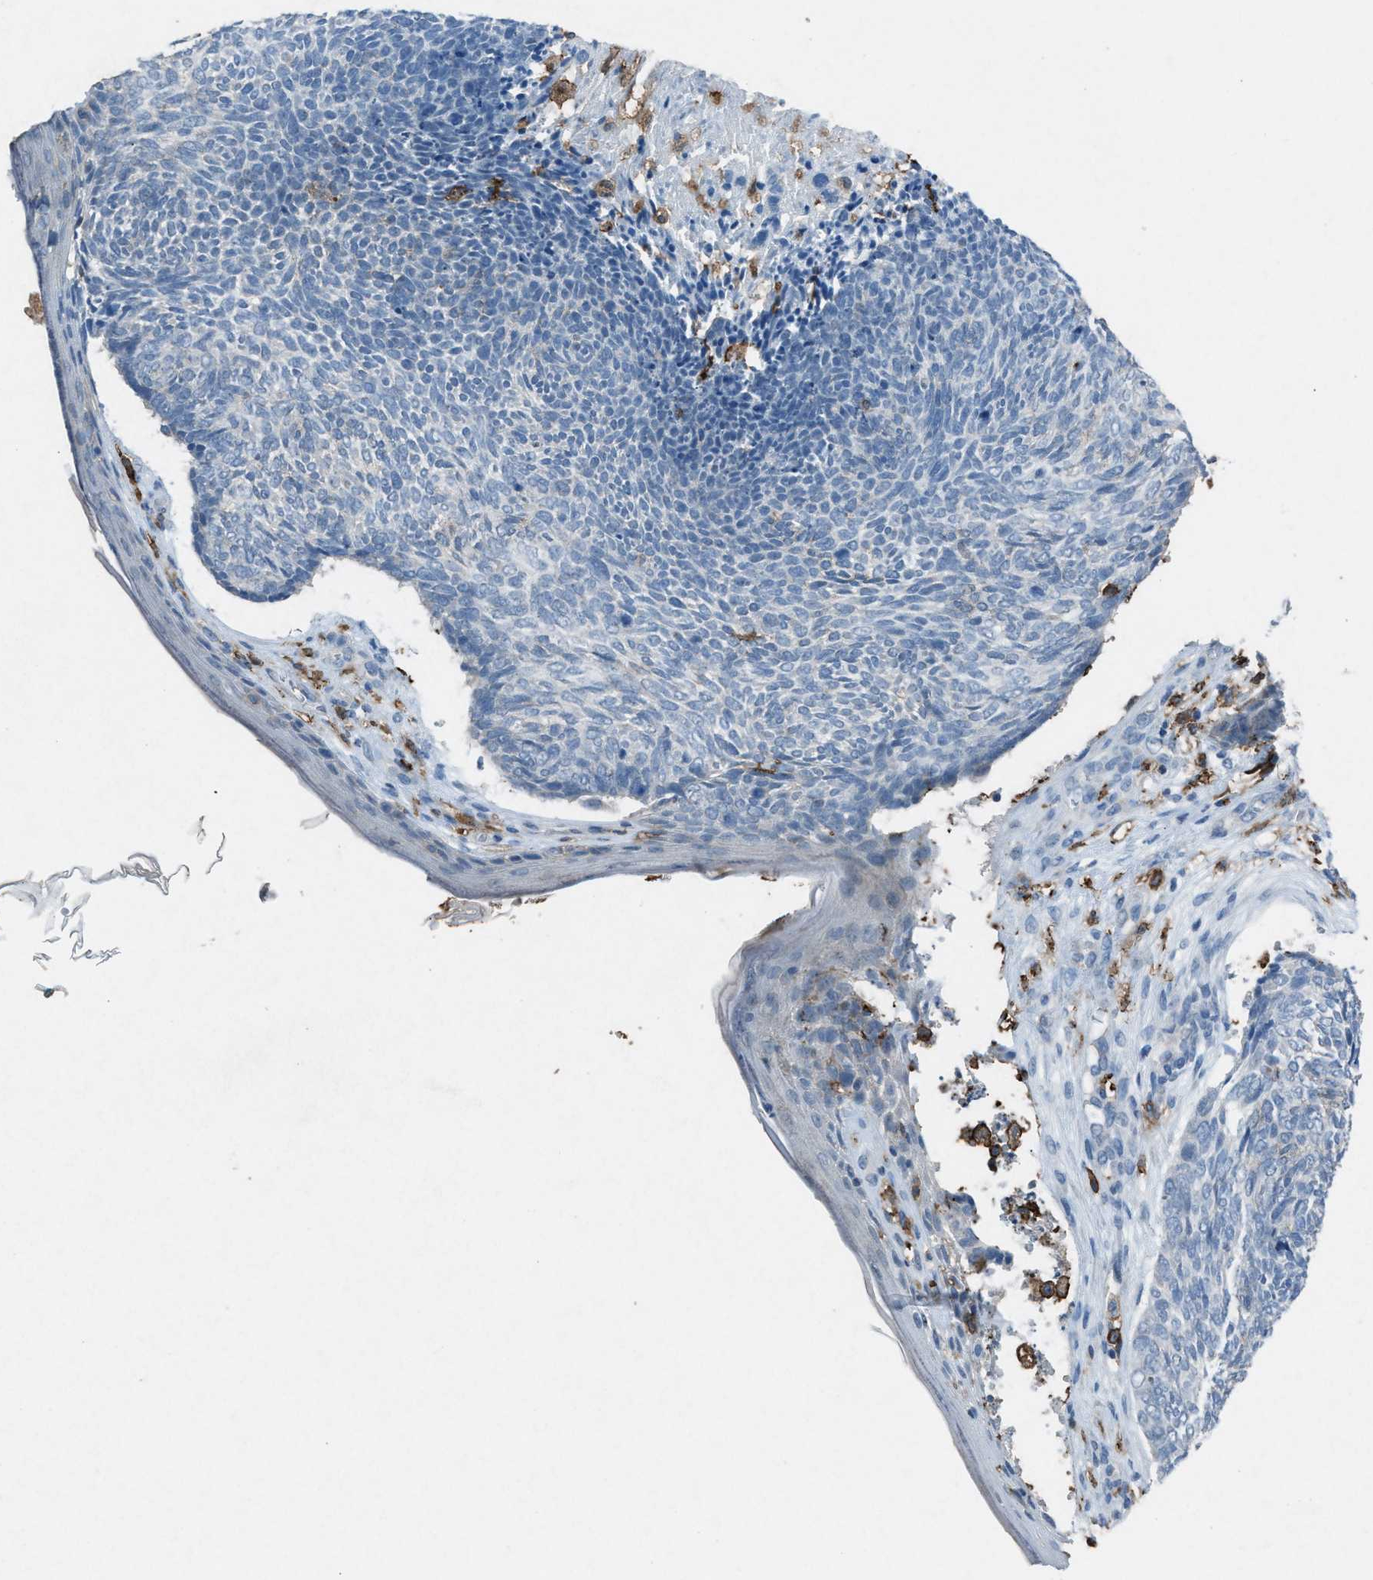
{"staining": {"intensity": "negative", "quantity": "none", "location": "none"}, "tissue": "skin cancer", "cell_type": "Tumor cells", "image_type": "cancer", "snomed": [{"axis": "morphology", "description": "Basal cell carcinoma"}, {"axis": "topography", "description": "Skin"}], "caption": "The immunohistochemistry image has no significant staining in tumor cells of skin cancer tissue.", "gene": "FCER1G", "patient": {"sex": "female", "age": 84}}